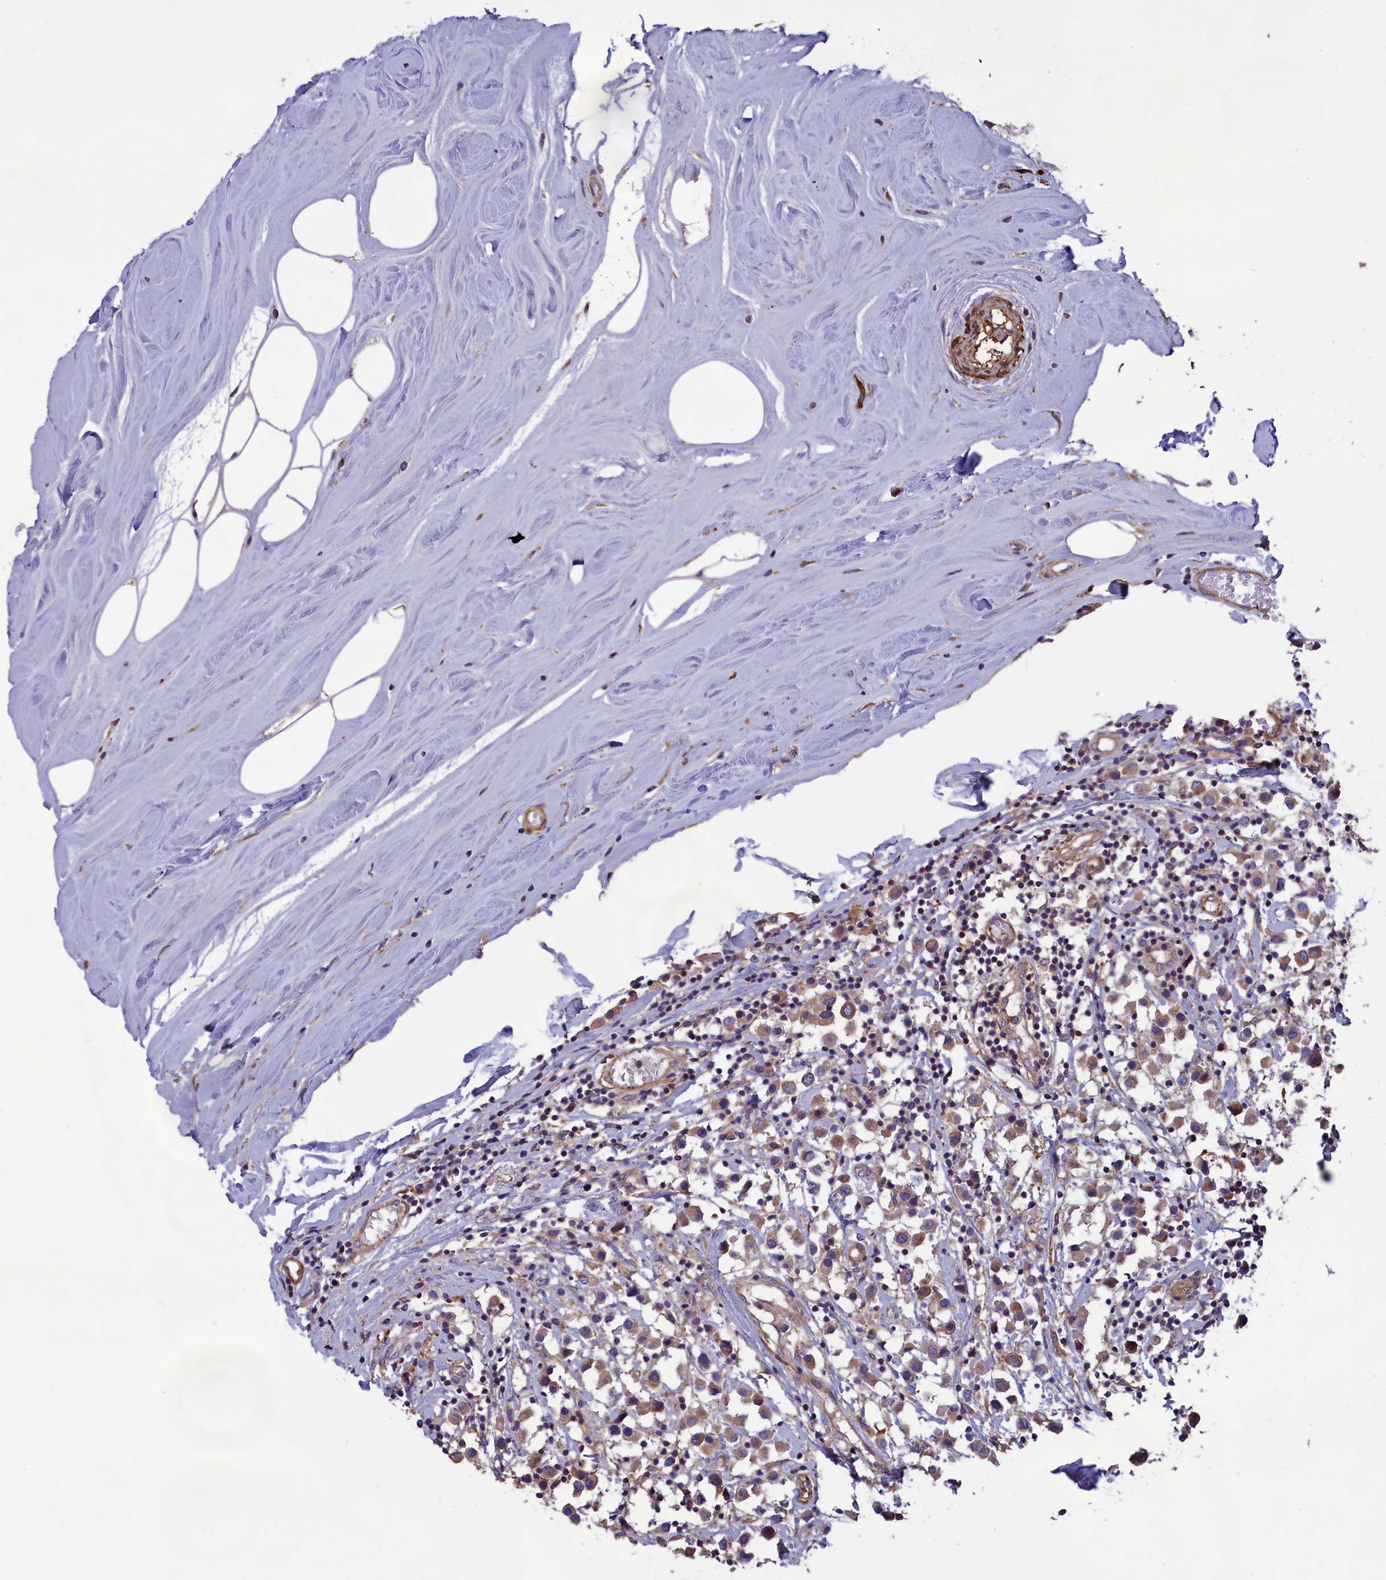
{"staining": {"intensity": "moderate", "quantity": ">75%", "location": "cytoplasmic/membranous"}, "tissue": "breast cancer", "cell_type": "Tumor cells", "image_type": "cancer", "snomed": [{"axis": "morphology", "description": "Duct carcinoma"}, {"axis": "topography", "description": "Breast"}], "caption": "Immunohistochemistry histopathology image of breast cancer stained for a protein (brown), which displays medium levels of moderate cytoplasmic/membranous positivity in about >75% of tumor cells.", "gene": "AMDHD2", "patient": {"sex": "female", "age": 61}}